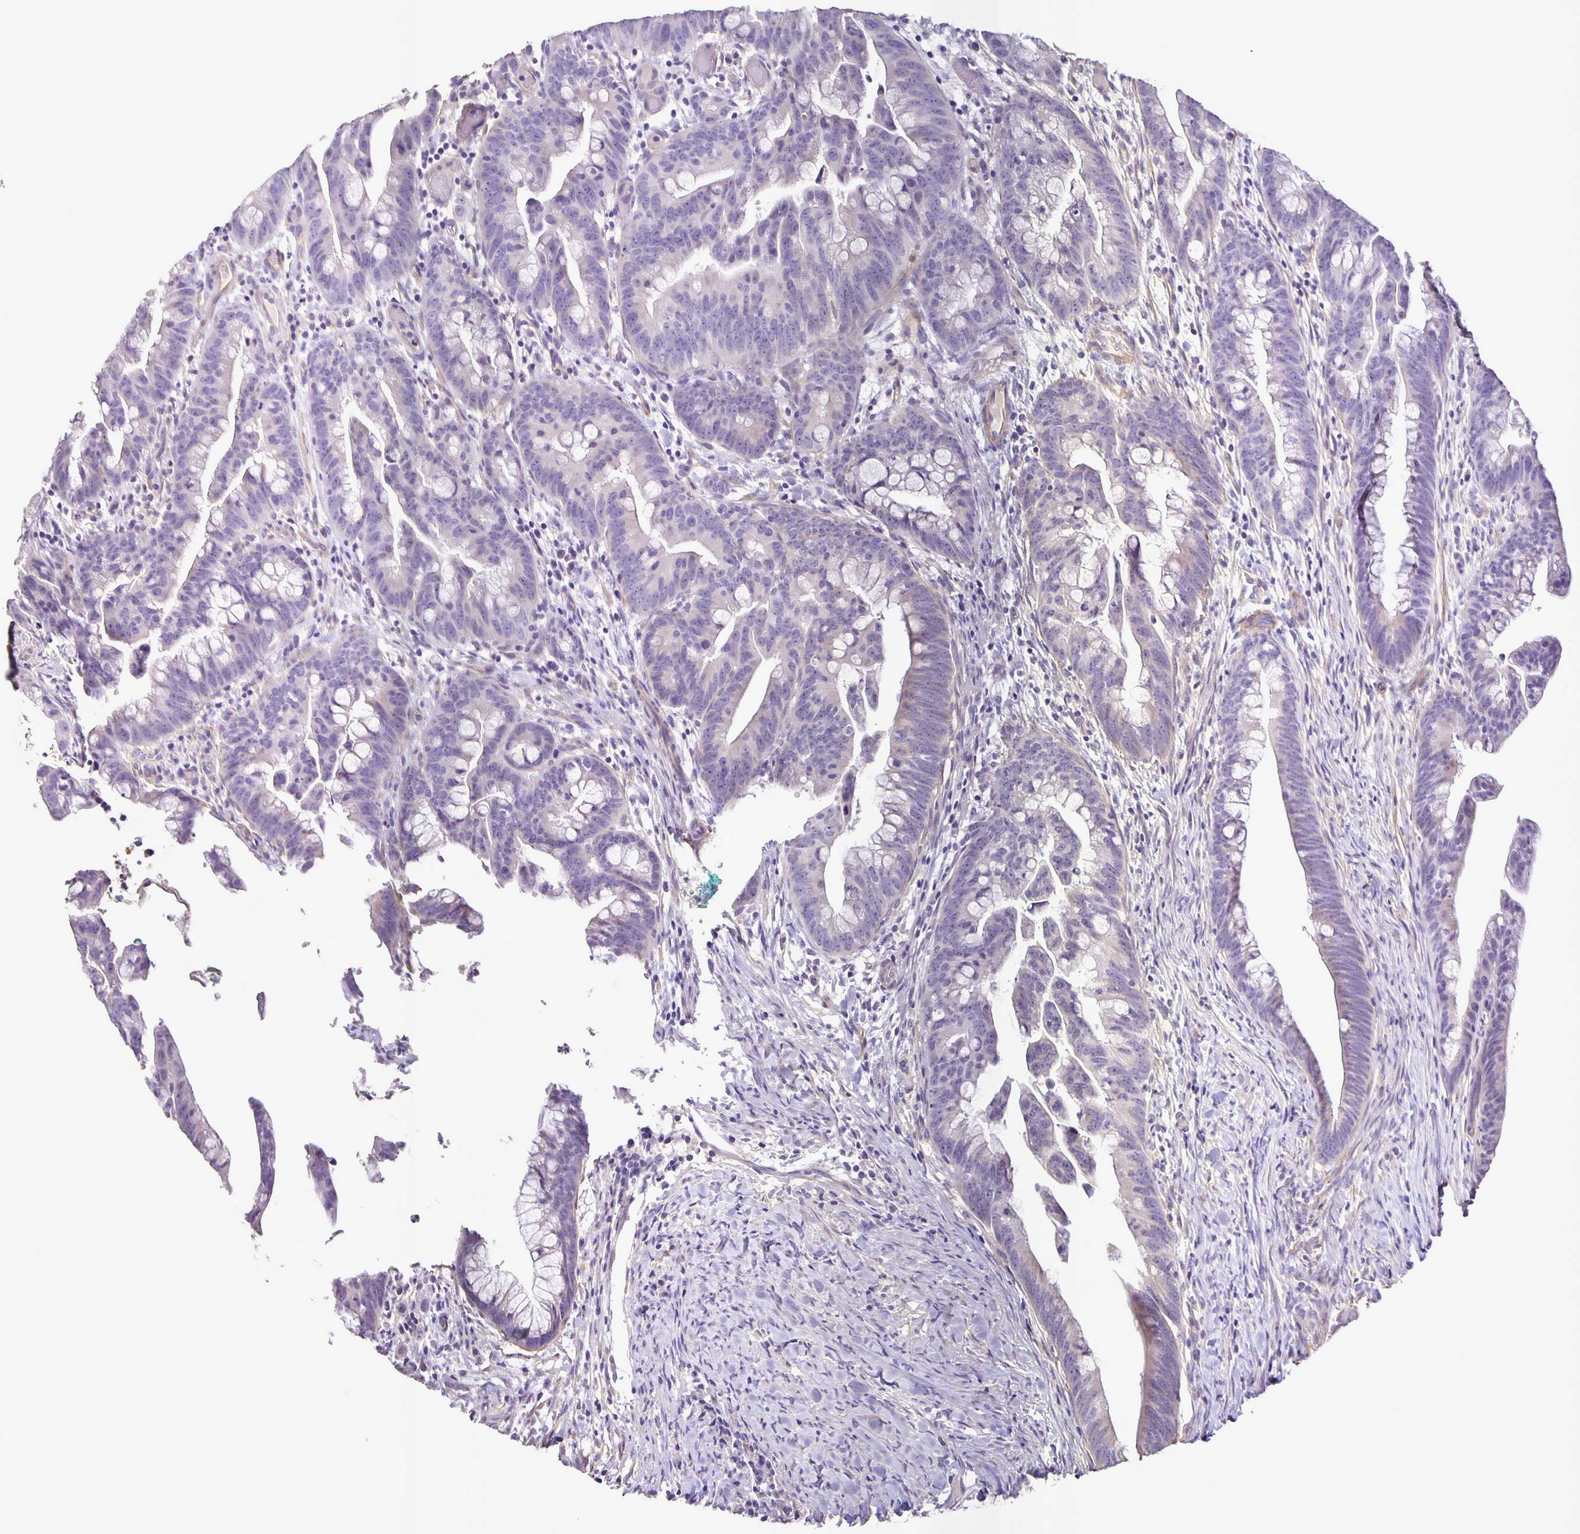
{"staining": {"intensity": "negative", "quantity": "none", "location": "none"}, "tissue": "colorectal cancer", "cell_type": "Tumor cells", "image_type": "cancer", "snomed": [{"axis": "morphology", "description": "Adenocarcinoma, NOS"}, {"axis": "topography", "description": "Colon"}], "caption": "DAB (3,3'-diaminobenzidine) immunohistochemical staining of human colorectal cancer exhibits no significant expression in tumor cells.", "gene": "SRCIN1", "patient": {"sex": "male", "age": 62}}